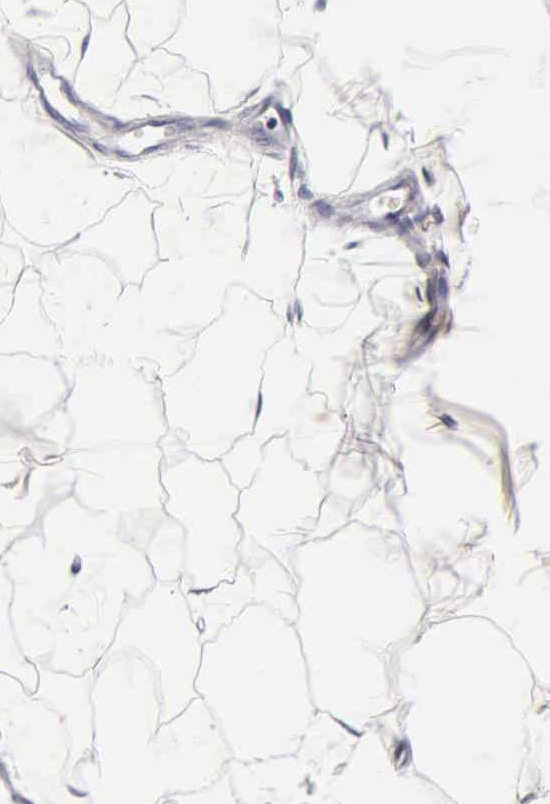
{"staining": {"intensity": "negative", "quantity": "none", "location": "none"}, "tissue": "adipose tissue", "cell_type": "Adipocytes", "image_type": "normal", "snomed": [{"axis": "morphology", "description": "Normal tissue, NOS"}, {"axis": "topography", "description": "Breast"}], "caption": "The image reveals no significant staining in adipocytes of adipose tissue.", "gene": "TG", "patient": {"sex": "female", "age": 45}}